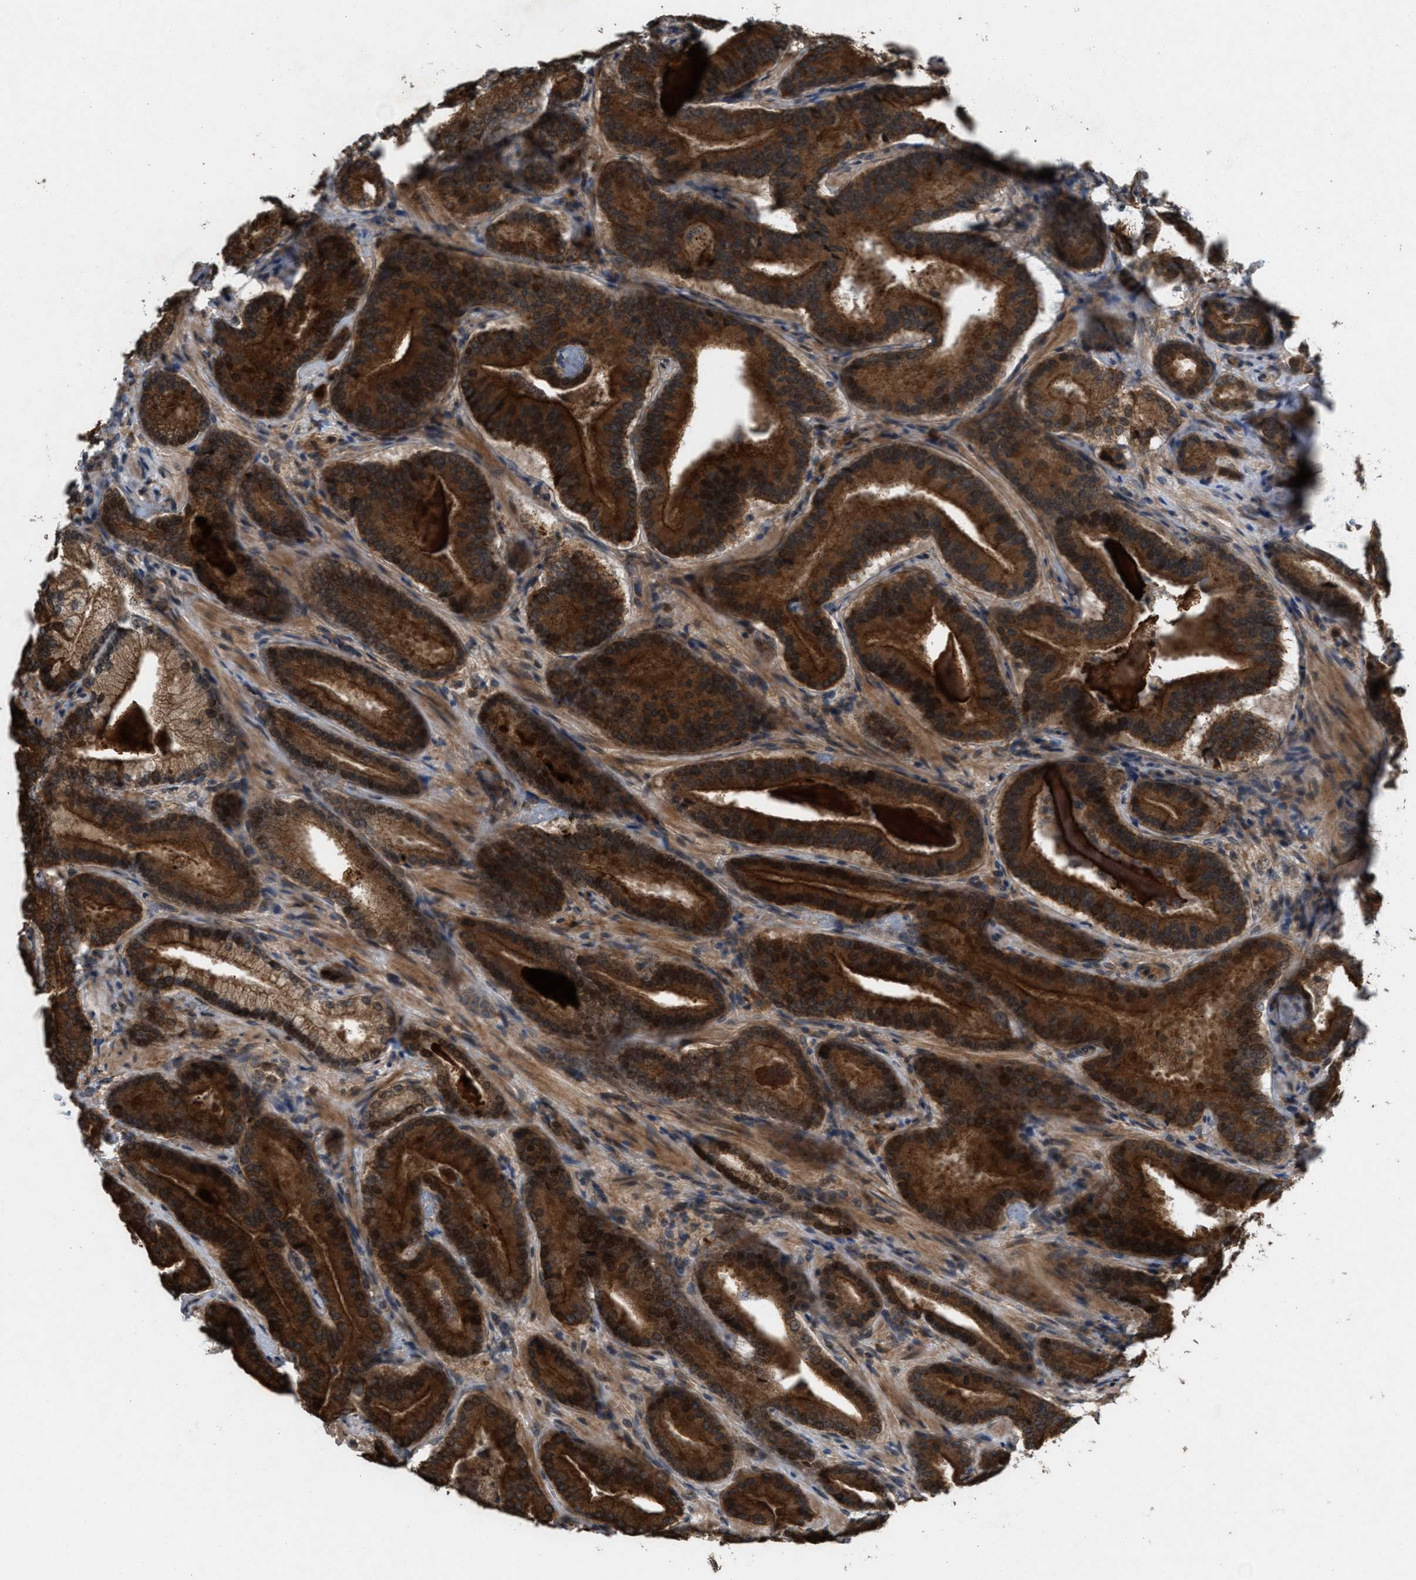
{"staining": {"intensity": "strong", "quantity": ">75%", "location": "cytoplasmic/membranous"}, "tissue": "prostate cancer", "cell_type": "Tumor cells", "image_type": "cancer", "snomed": [{"axis": "morphology", "description": "Adenocarcinoma, Low grade"}, {"axis": "topography", "description": "Prostate"}], "caption": "Protein staining demonstrates strong cytoplasmic/membranous staining in approximately >75% of tumor cells in prostate low-grade adenocarcinoma.", "gene": "MFSD6", "patient": {"sex": "male", "age": 51}}